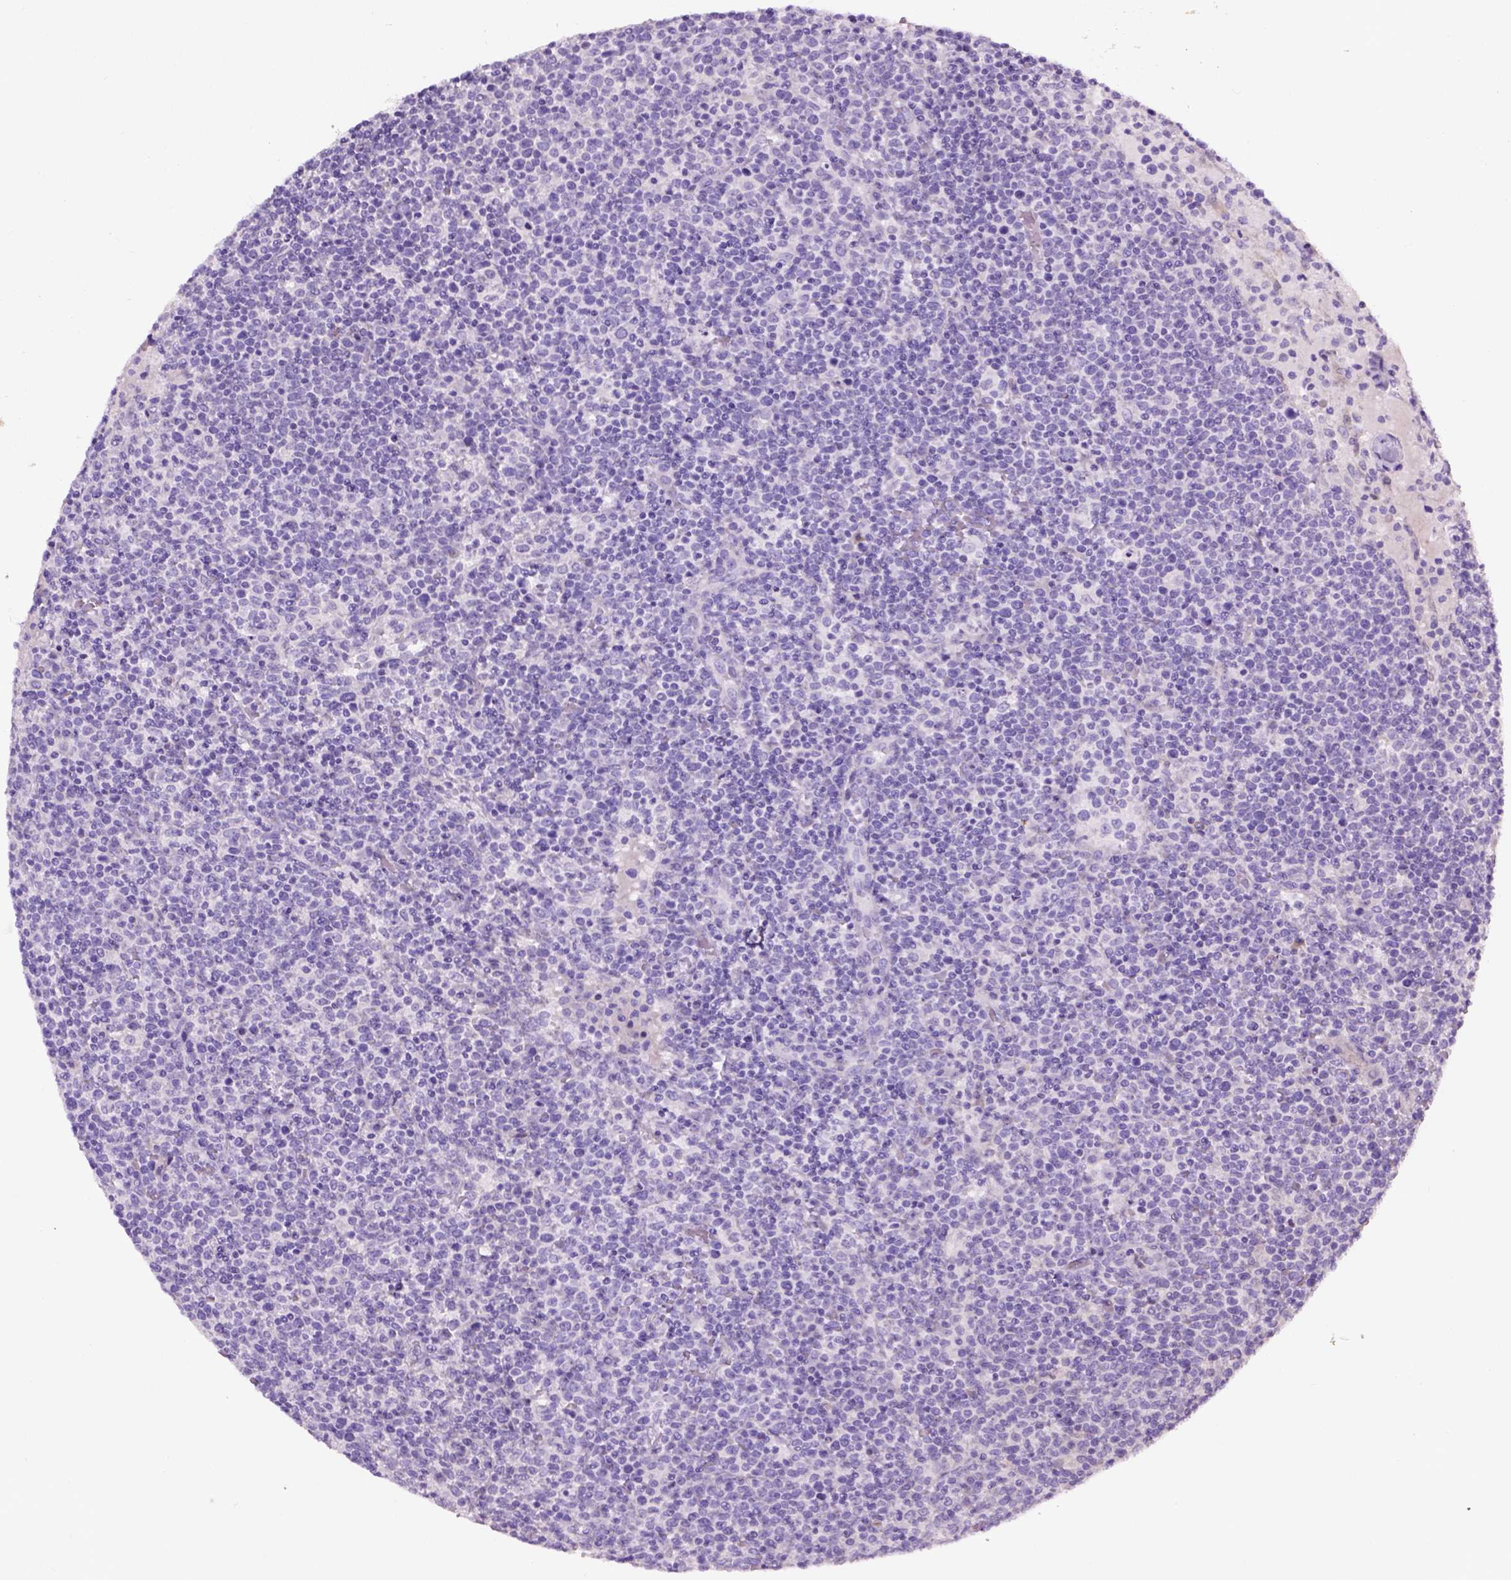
{"staining": {"intensity": "negative", "quantity": "none", "location": "none"}, "tissue": "lymphoma", "cell_type": "Tumor cells", "image_type": "cancer", "snomed": [{"axis": "morphology", "description": "Malignant lymphoma, non-Hodgkin's type, High grade"}, {"axis": "topography", "description": "Lymph node"}], "caption": "Lymphoma was stained to show a protein in brown. There is no significant staining in tumor cells.", "gene": "GABRB2", "patient": {"sex": "male", "age": 61}}